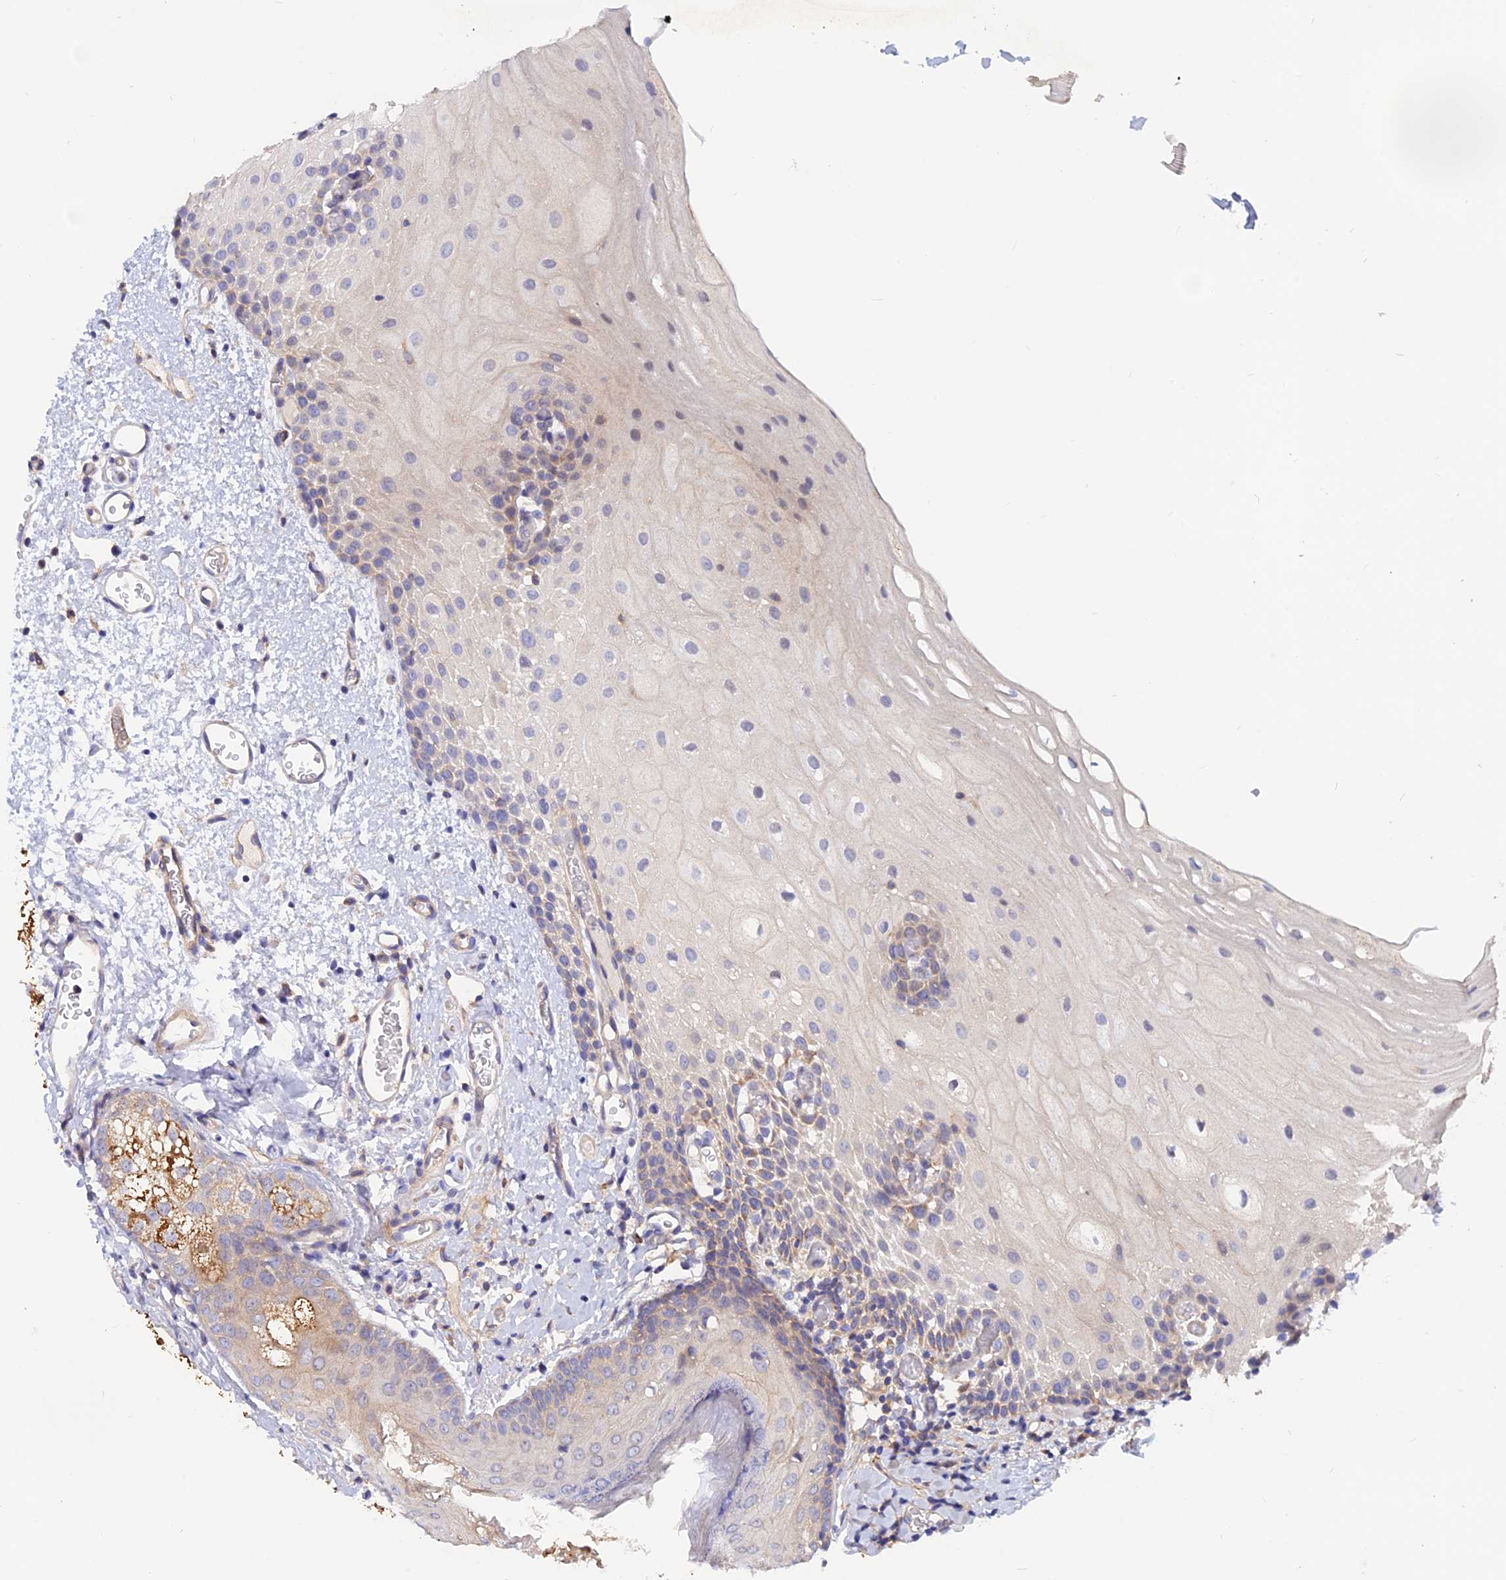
{"staining": {"intensity": "weak", "quantity": "25%-75%", "location": "cytoplasmic/membranous"}, "tissue": "oral mucosa", "cell_type": "Squamous epithelial cells", "image_type": "normal", "snomed": [{"axis": "morphology", "description": "Normal tissue, NOS"}, {"axis": "morphology", "description": "Squamous cell carcinoma, NOS"}, {"axis": "topography", "description": "Oral tissue"}, {"axis": "topography", "description": "Head-Neck"}], "caption": "The photomicrograph displays immunohistochemical staining of normal oral mucosa. There is weak cytoplasmic/membranous staining is appreciated in approximately 25%-75% of squamous epithelial cells.", "gene": "HYCC1", "patient": {"sex": "female", "age": 70}}